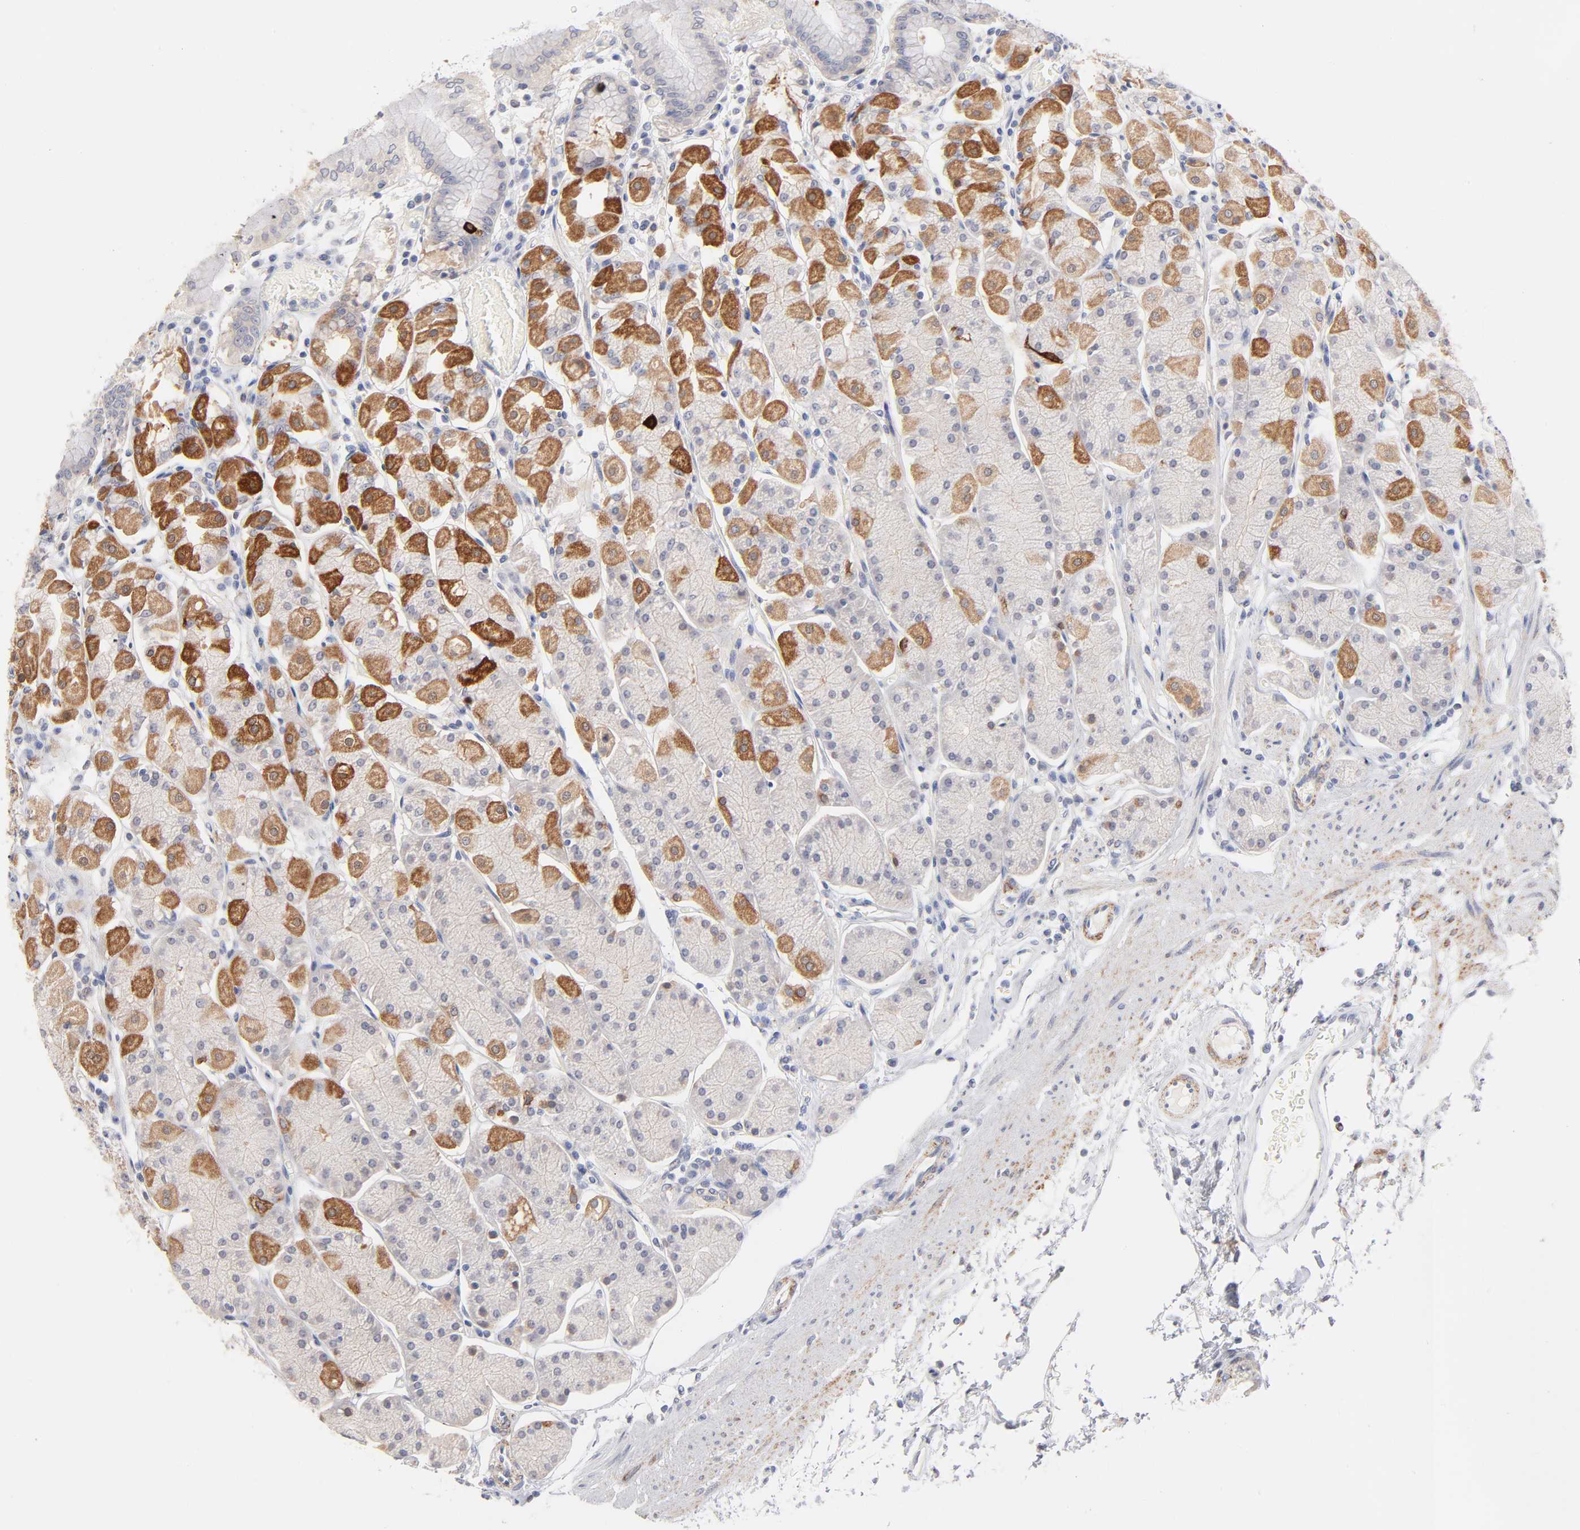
{"staining": {"intensity": "strong", "quantity": "<25%", "location": "cytoplasmic/membranous"}, "tissue": "stomach", "cell_type": "Glandular cells", "image_type": "normal", "snomed": [{"axis": "morphology", "description": "Normal tissue, NOS"}, {"axis": "topography", "description": "Stomach, upper"}, {"axis": "topography", "description": "Stomach"}], "caption": "IHC photomicrograph of unremarkable stomach: stomach stained using immunohistochemistry displays medium levels of strong protein expression localized specifically in the cytoplasmic/membranous of glandular cells, appearing as a cytoplasmic/membranous brown color.", "gene": "MID1", "patient": {"sex": "male", "age": 76}}